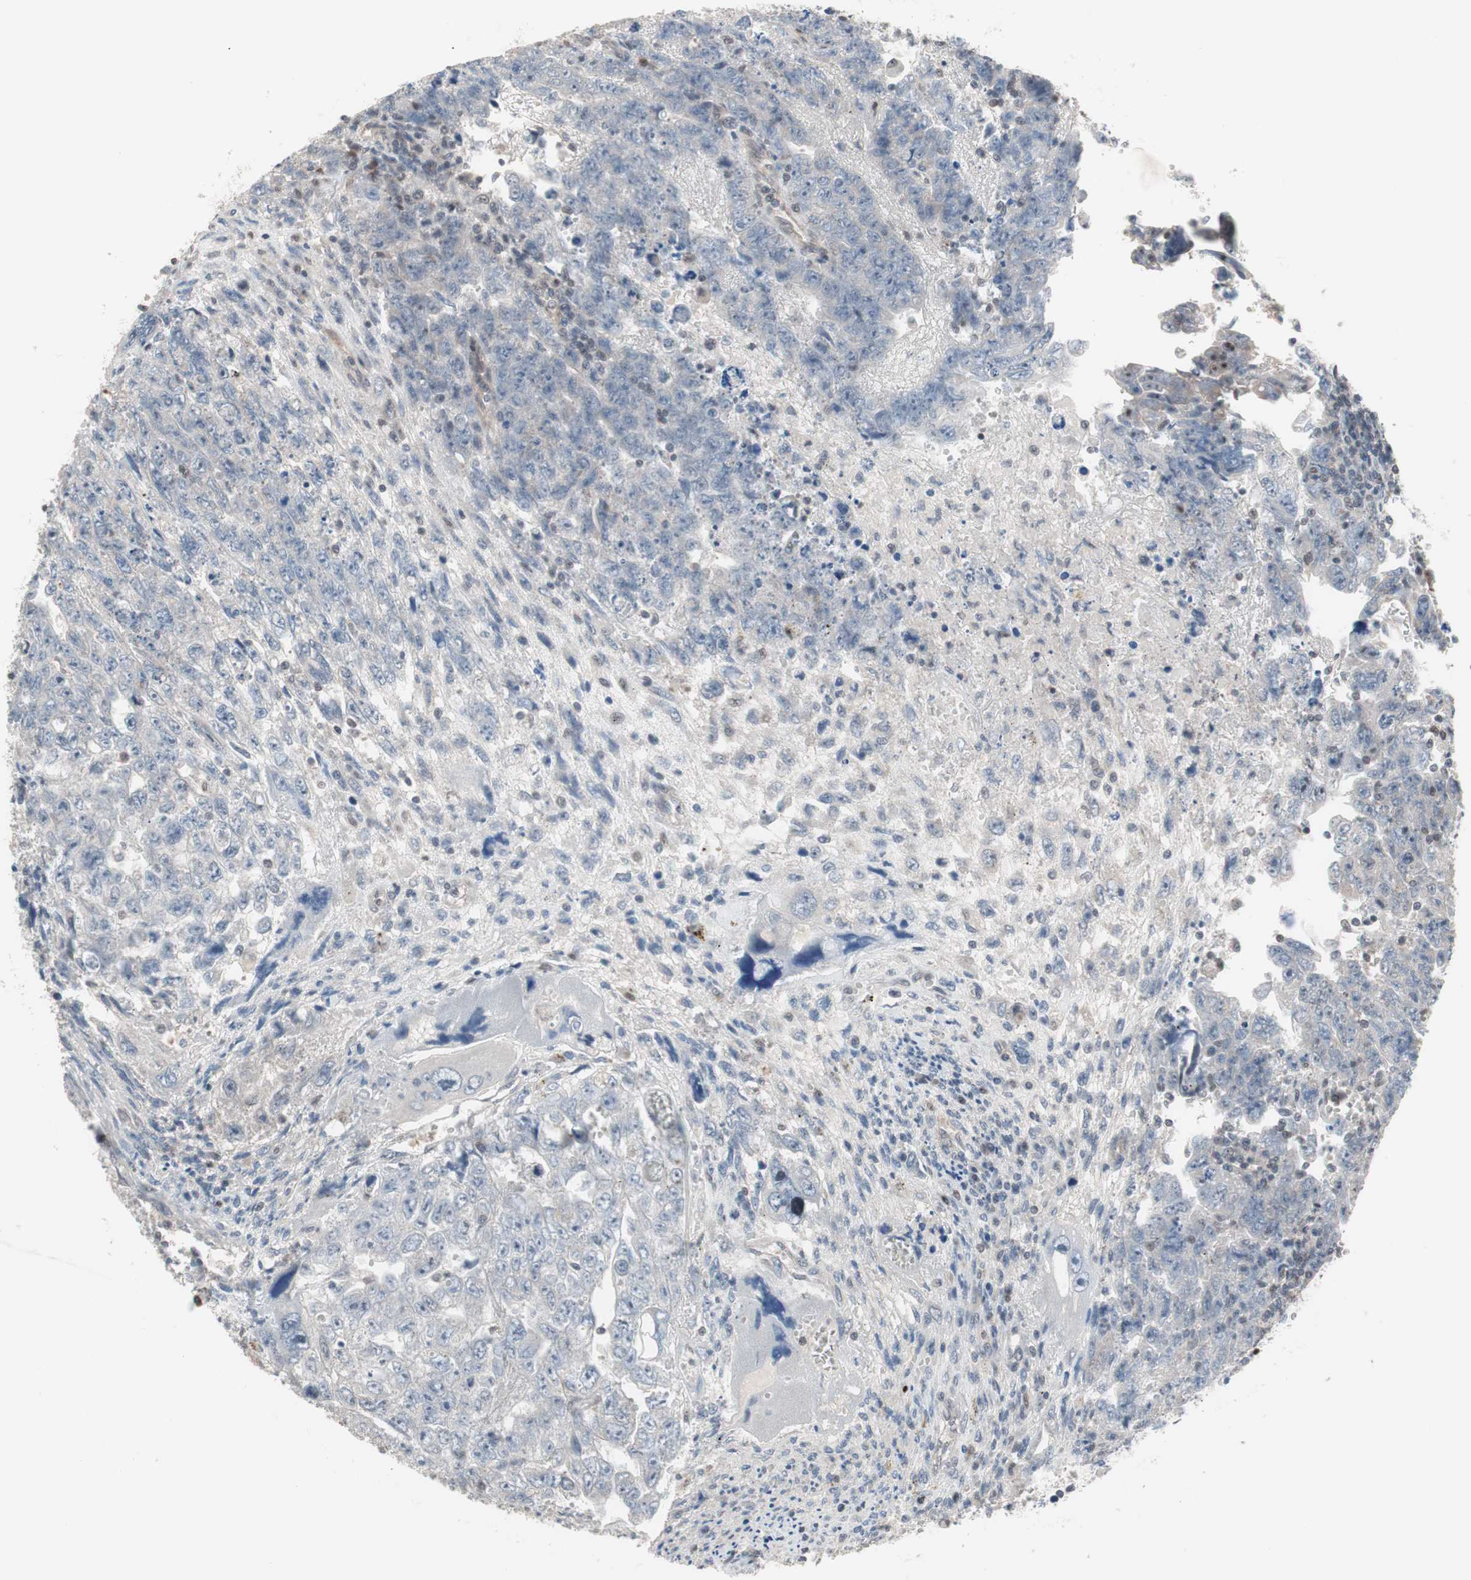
{"staining": {"intensity": "negative", "quantity": "none", "location": "none"}, "tissue": "testis cancer", "cell_type": "Tumor cells", "image_type": "cancer", "snomed": [{"axis": "morphology", "description": "Carcinoma, Embryonal, NOS"}, {"axis": "topography", "description": "Testis"}], "caption": "An IHC image of embryonal carcinoma (testis) is shown. There is no staining in tumor cells of embryonal carcinoma (testis). (DAB immunohistochemistry (IHC) with hematoxylin counter stain).", "gene": "IRS1", "patient": {"sex": "male", "age": 28}}